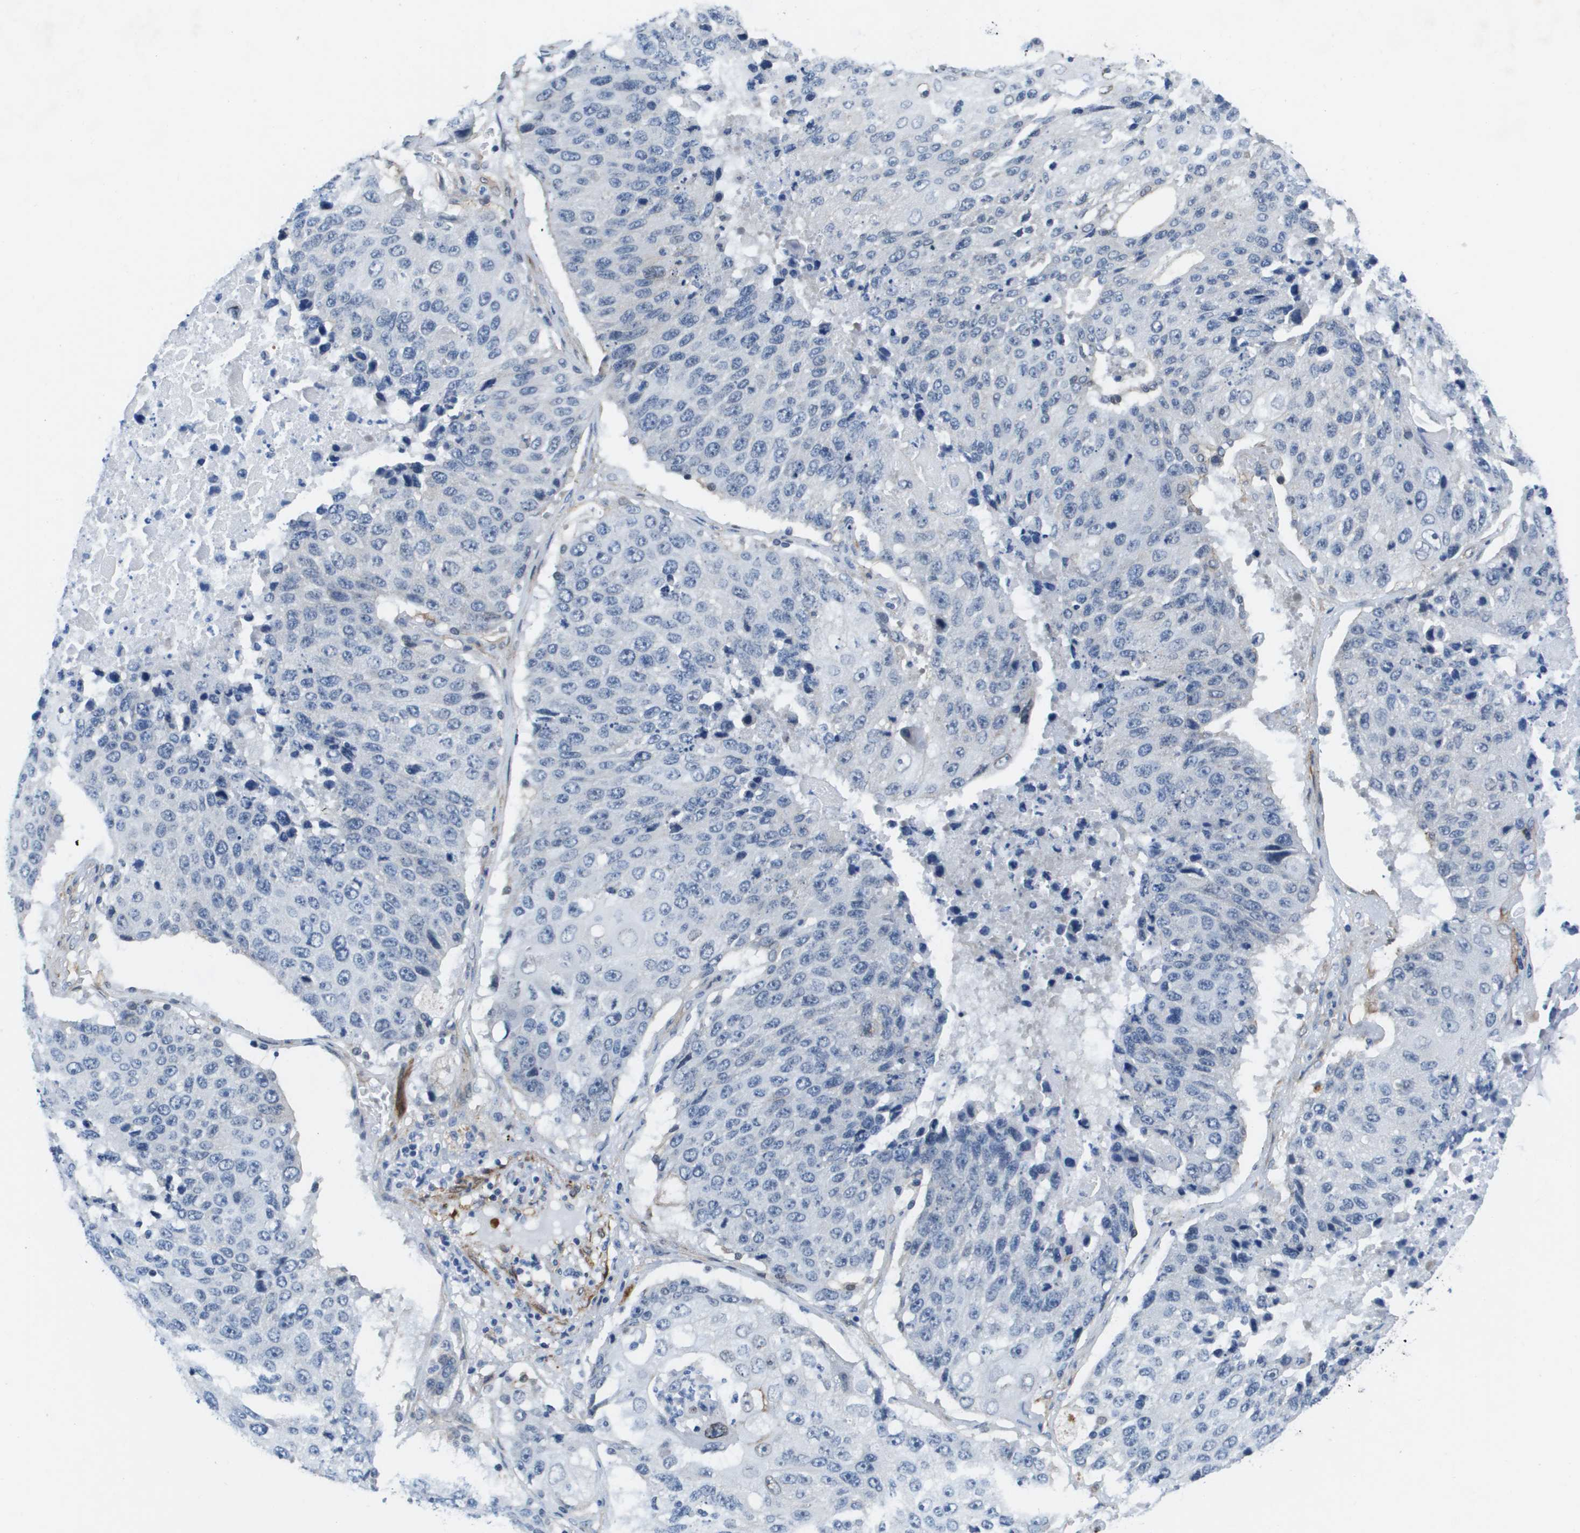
{"staining": {"intensity": "negative", "quantity": "none", "location": "none"}, "tissue": "lung cancer", "cell_type": "Tumor cells", "image_type": "cancer", "snomed": [{"axis": "morphology", "description": "Squamous cell carcinoma, NOS"}, {"axis": "topography", "description": "Lung"}], "caption": "Human lung cancer stained for a protein using immunohistochemistry (IHC) demonstrates no staining in tumor cells.", "gene": "LPP", "patient": {"sex": "male", "age": 61}}